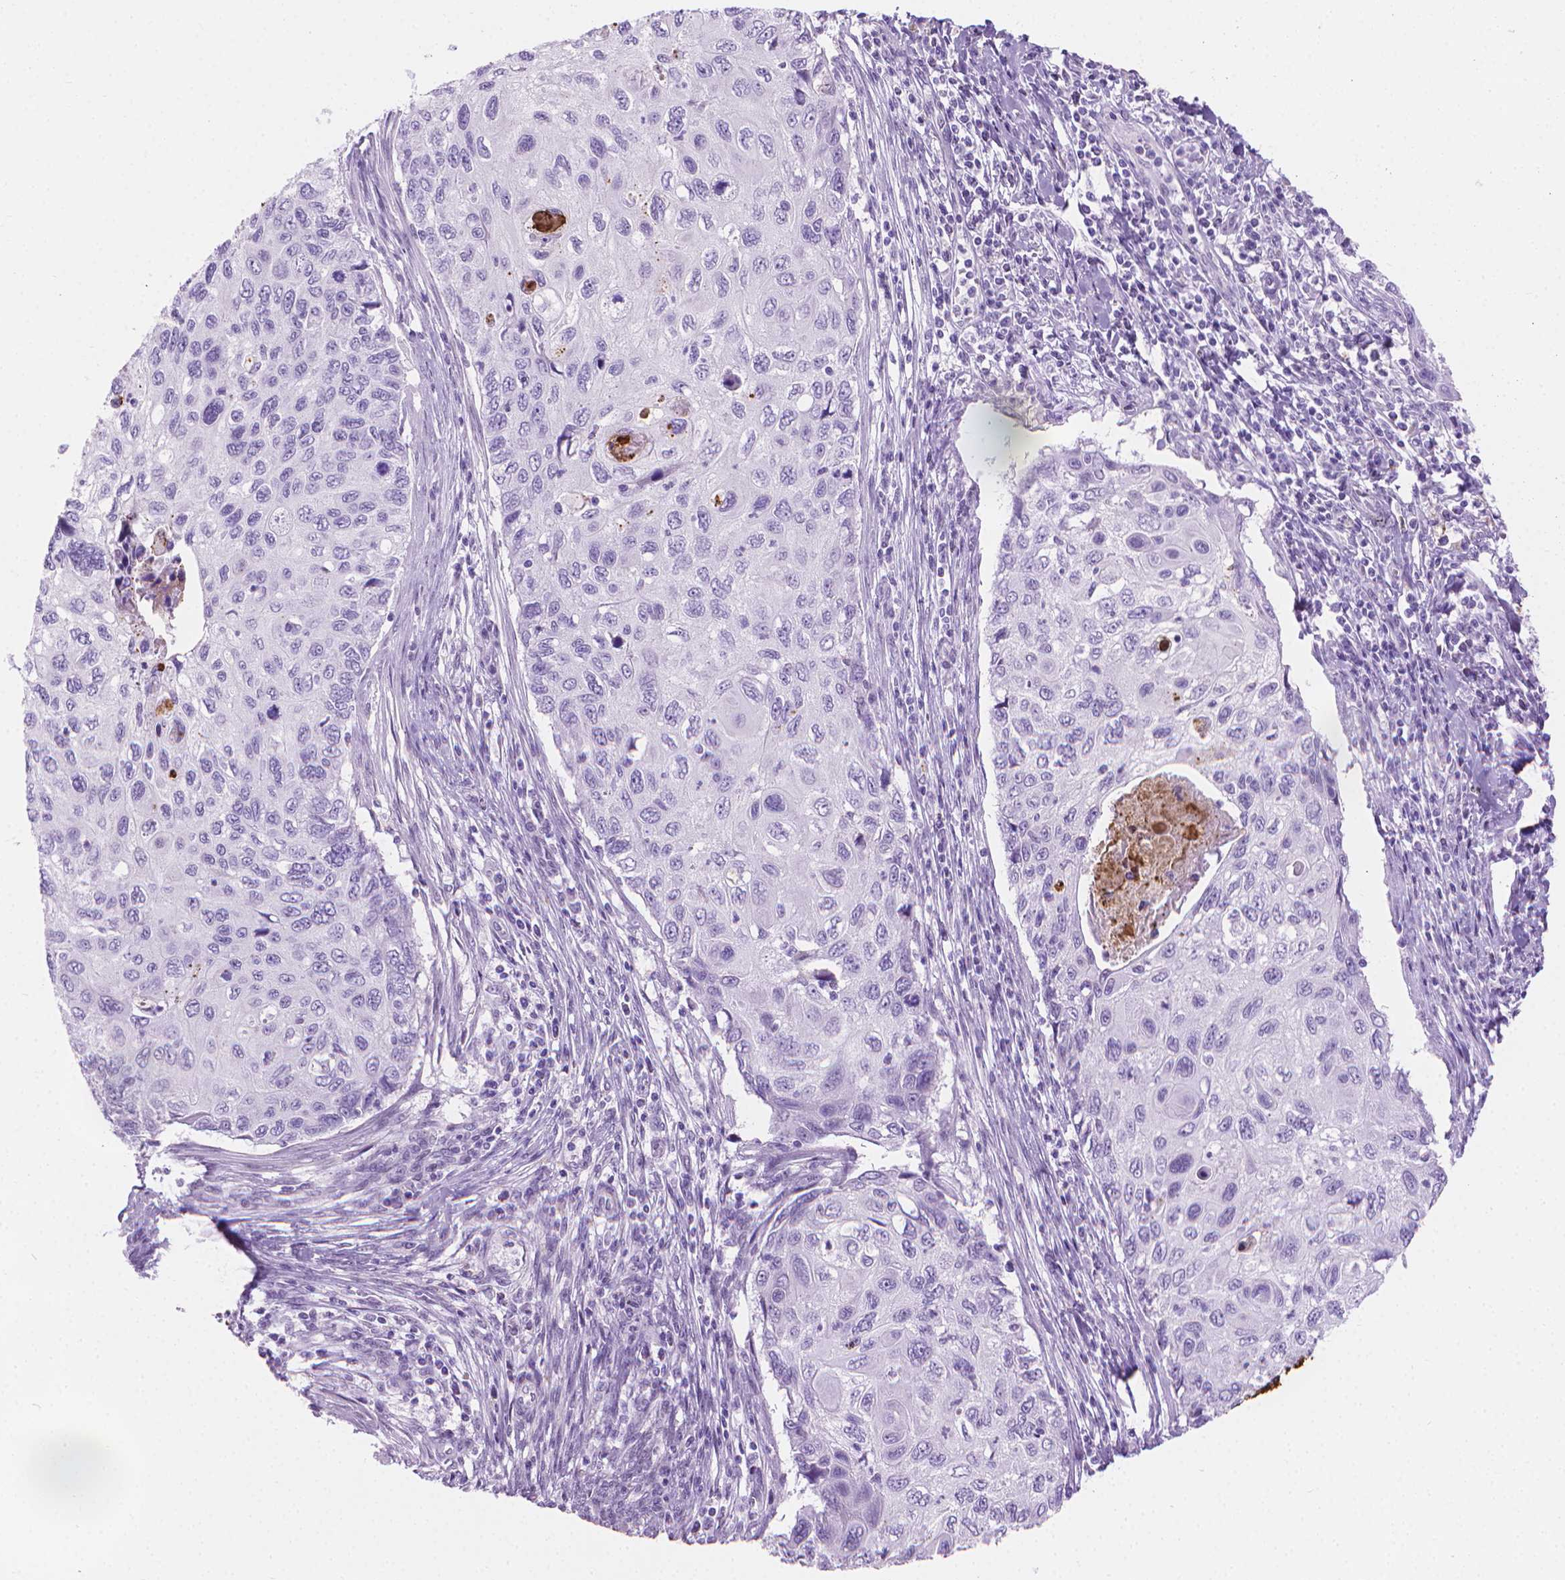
{"staining": {"intensity": "negative", "quantity": "none", "location": "none"}, "tissue": "cervical cancer", "cell_type": "Tumor cells", "image_type": "cancer", "snomed": [{"axis": "morphology", "description": "Squamous cell carcinoma, NOS"}, {"axis": "topography", "description": "Cervix"}], "caption": "Immunohistochemistry (IHC) of cervical cancer exhibits no expression in tumor cells.", "gene": "CFAP52", "patient": {"sex": "female", "age": 70}}